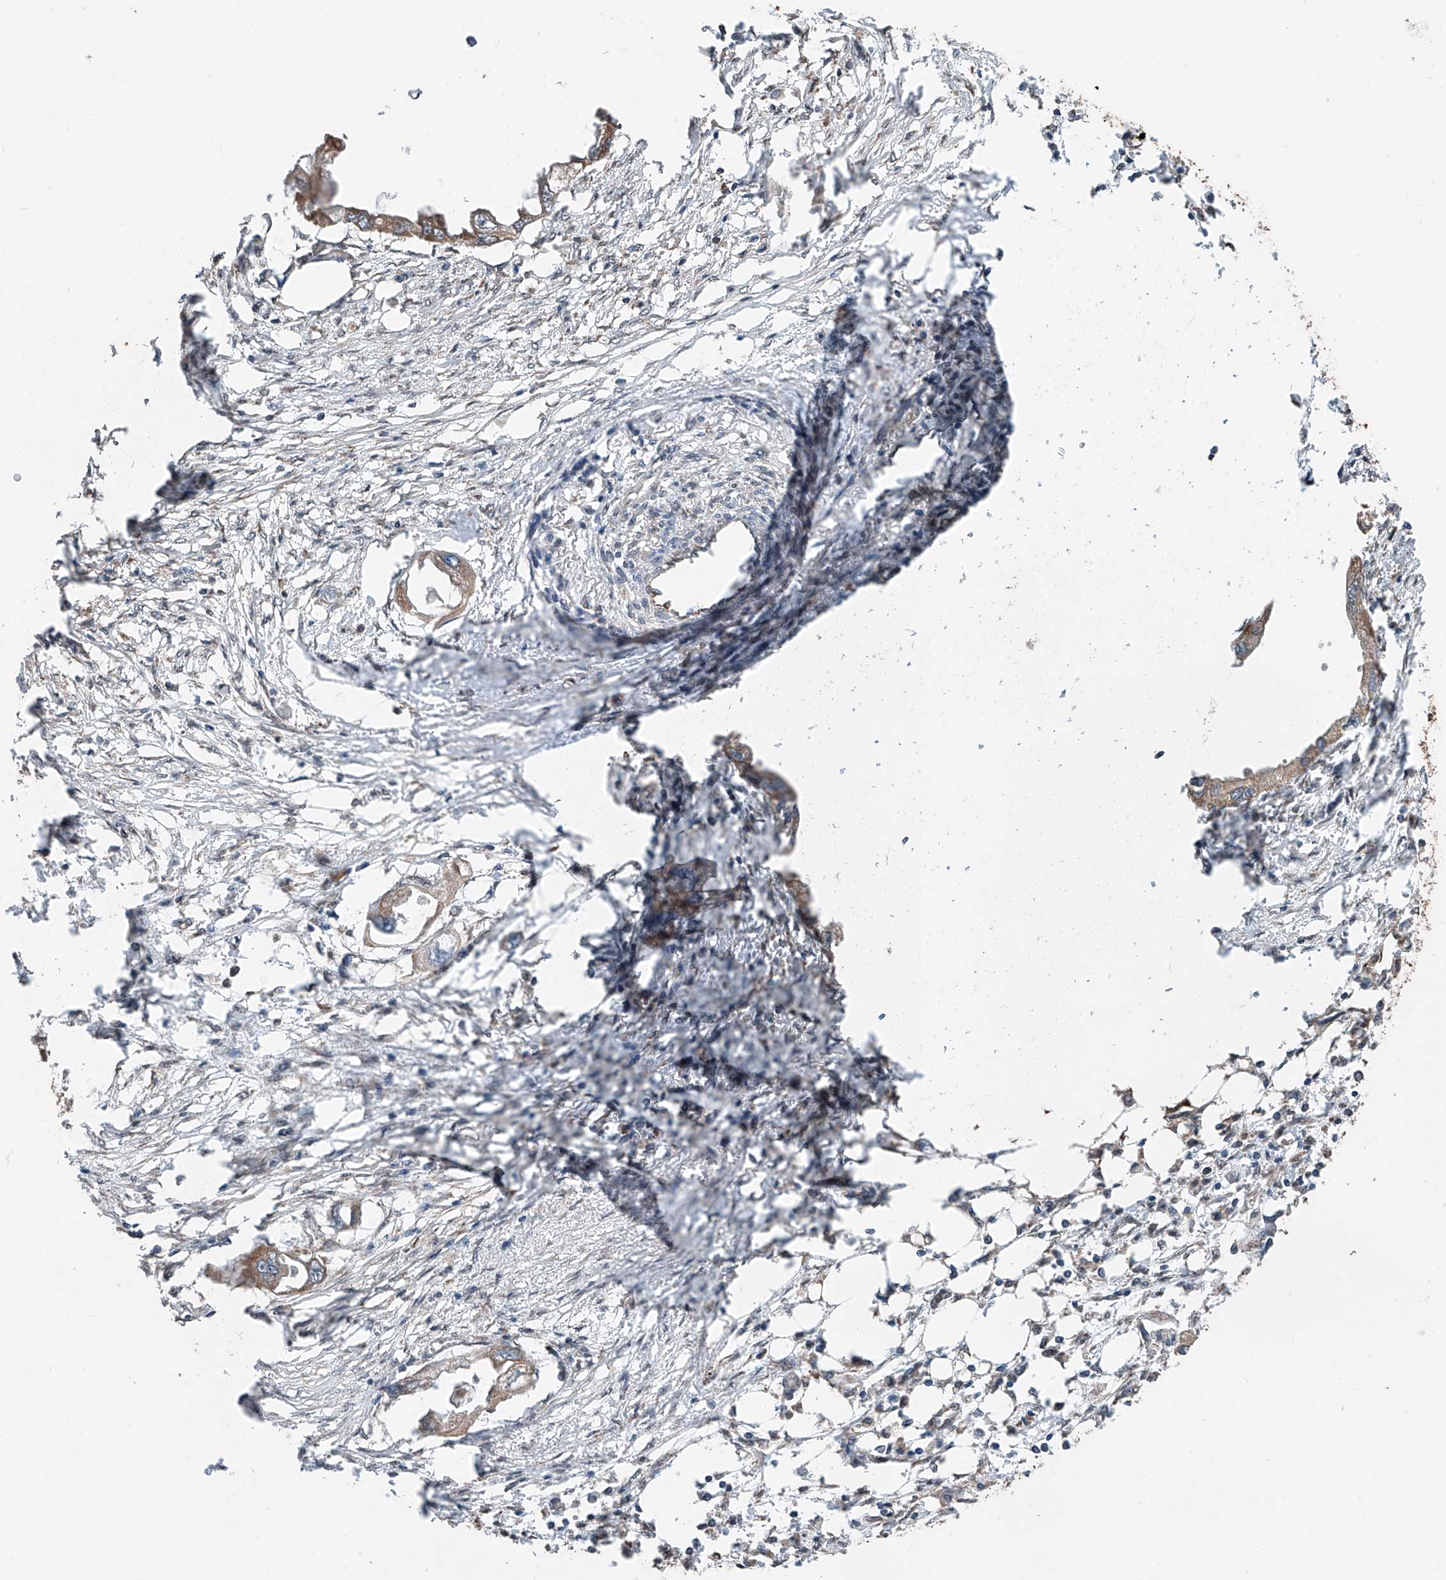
{"staining": {"intensity": "moderate", "quantity": "<25%", "location": "cytoplasmic/membranous"}, "tissue": "endometrial cancer", "cell_type": "Tumor cells", "image_type": "cancer", "snomed": [{"axis": "morphology", "description": "Adenocarcinoma, NOS"}, {"axis": "morphology", "description": "Adenocarcinoma, metastatic, NOS"}, {"axis": "topography", "description": "Adipose tissue"}, {"axis": "topography", "description": "Endometrium"}], "caption": "Protein staining of endometrial cancer tissue demonstrates moderate cytoplasmic/membranous expression in about <25% of tumor cells. Using DAB (3,3'-diaminobenzidine) (brown) and hematoxylin (blue) stains, captured at high magnification using brightfield microscopy.", "gene": "ZNF445", "patient": {"sex": "female", "age": 67}}